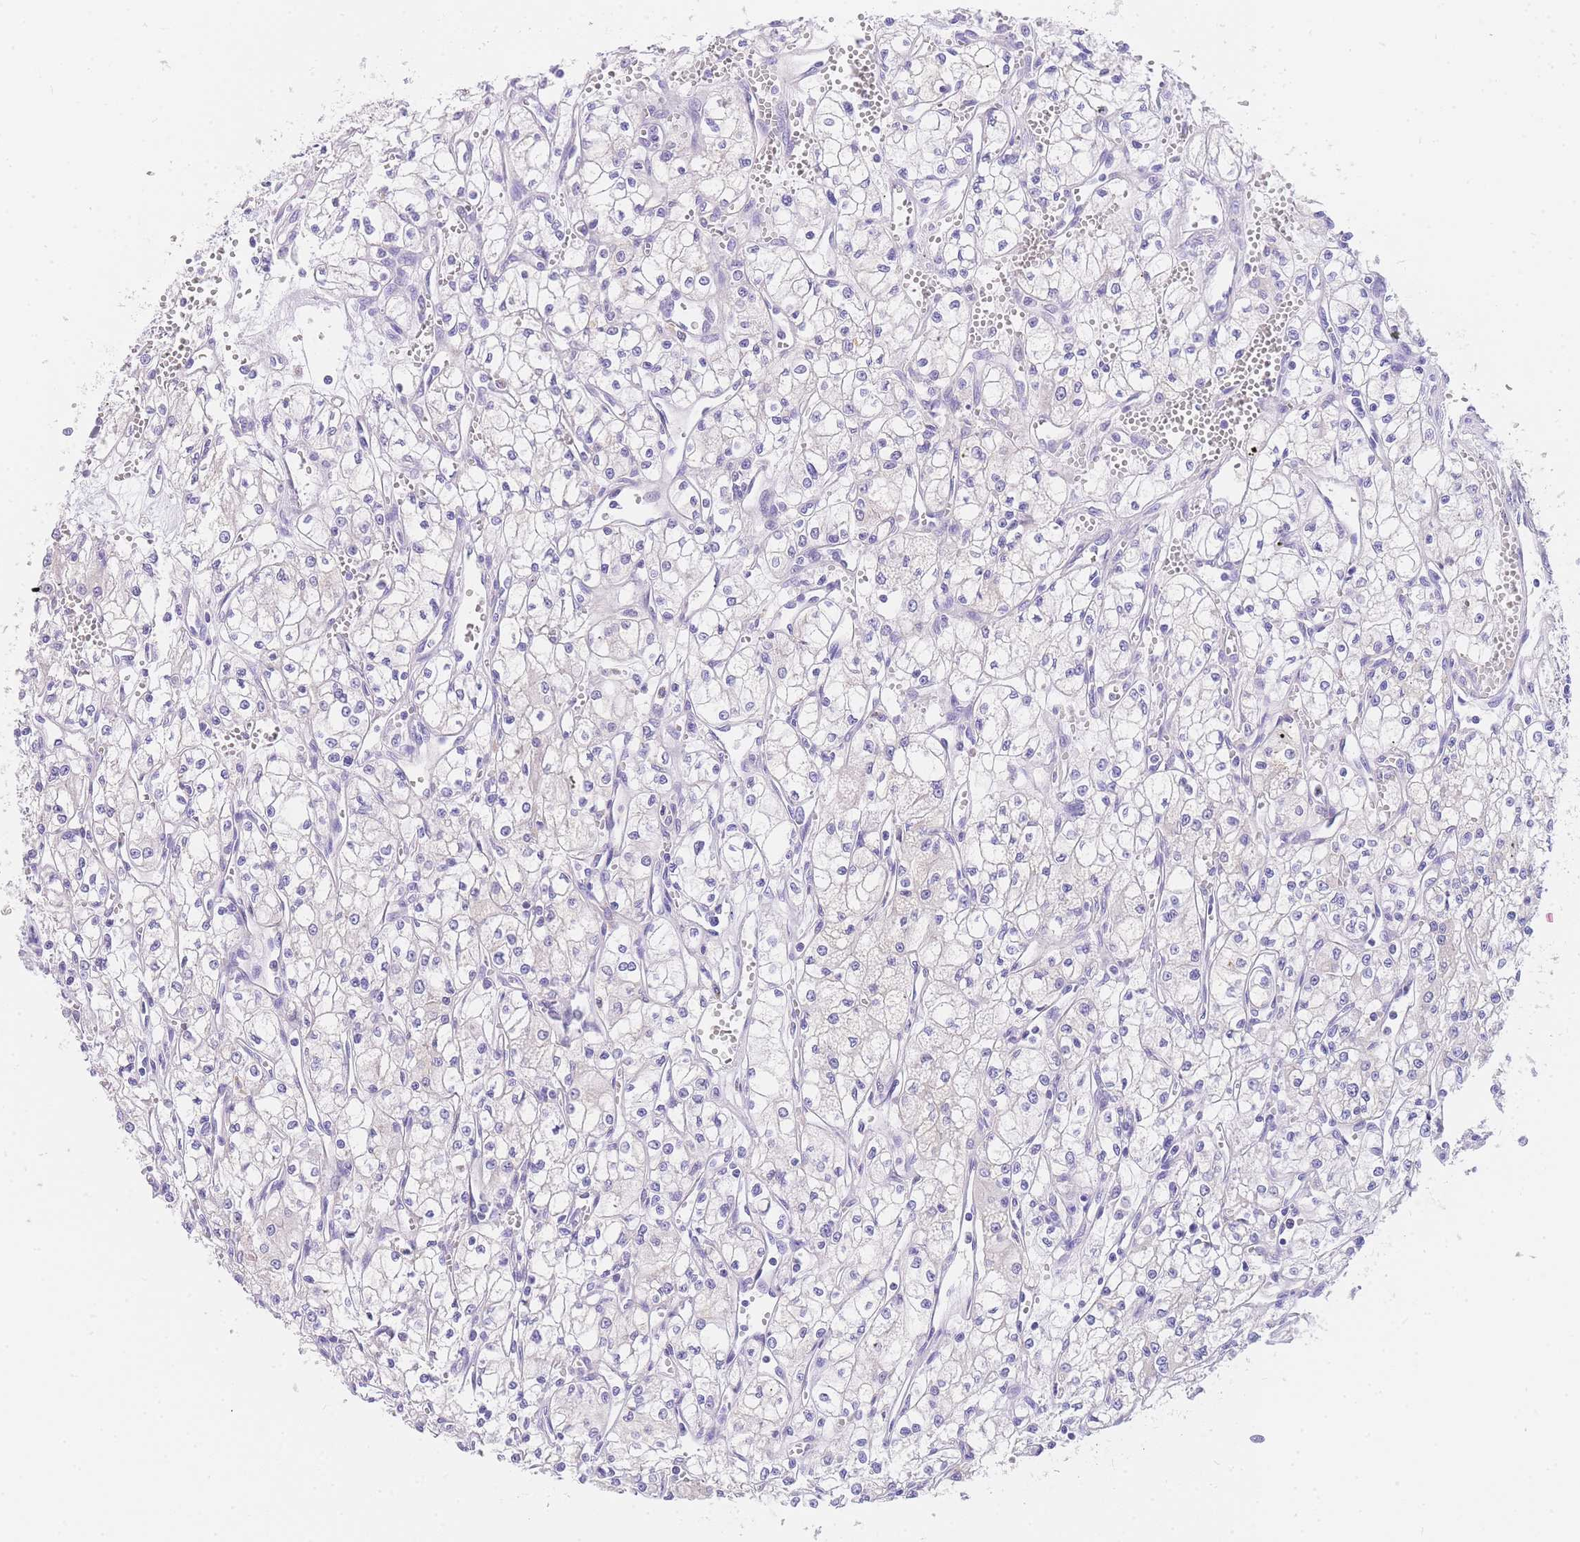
{"staining": {"intensity": "negative", "quantity": "none", "location": "none"}, "tissue": "renal cancer", "cell_type": "Tumor cells", "image_type": "cancer", "snomed": [{"axis": "morphology", "description": "Adenocarcinoma, NOS"}, {"axis": "topography", "description": "Kidney"}], "caption": "This histopathology image is of adenocarcinoma (renal) stained with IHC to label a protein in brown with the nuclei are counter-stained blue. There is no expression in tumor cells.", "gene": "EPN2", "patient": {"sex": "male", "age": 59}}